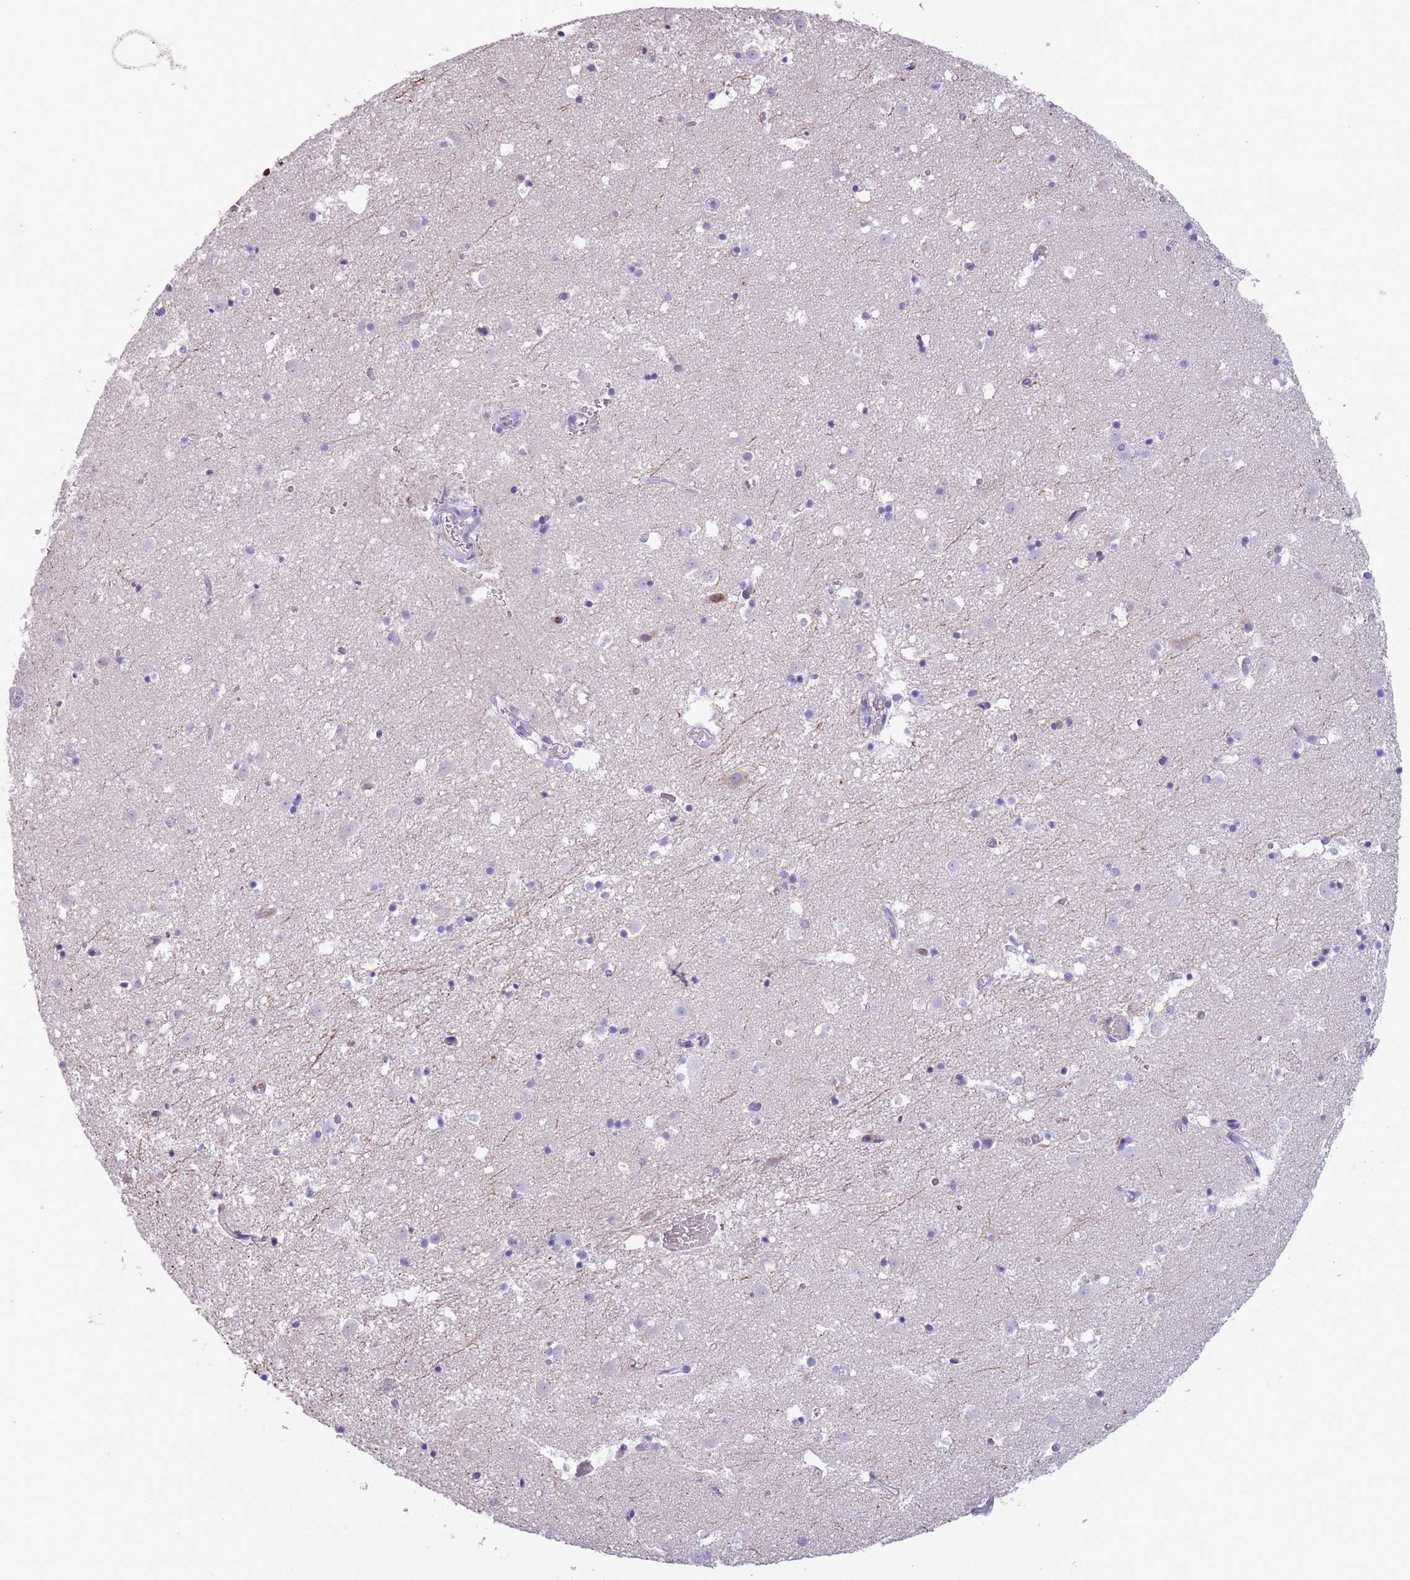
{"staining": {"intensity": "negative", "quantity": "none", "location": "none"}, "tissue": "caudate", "cell_type": "Glial cells", "image_type": "normal", "snomed": [{"axis": "morphology", "description": "Normal tissue, NOS"}, {"axis": "topography", "description": "Lateral ventricle wall"}], "caption": "Immunohistochemistry (IHC) histopathology image of benign caudate: caudate stained with DAB (3,3'-diaminobenzidine) shows no significant protein expression in glial cells.", "gene": "CR1L", "patient": {"sex": "male", "age": 25}}